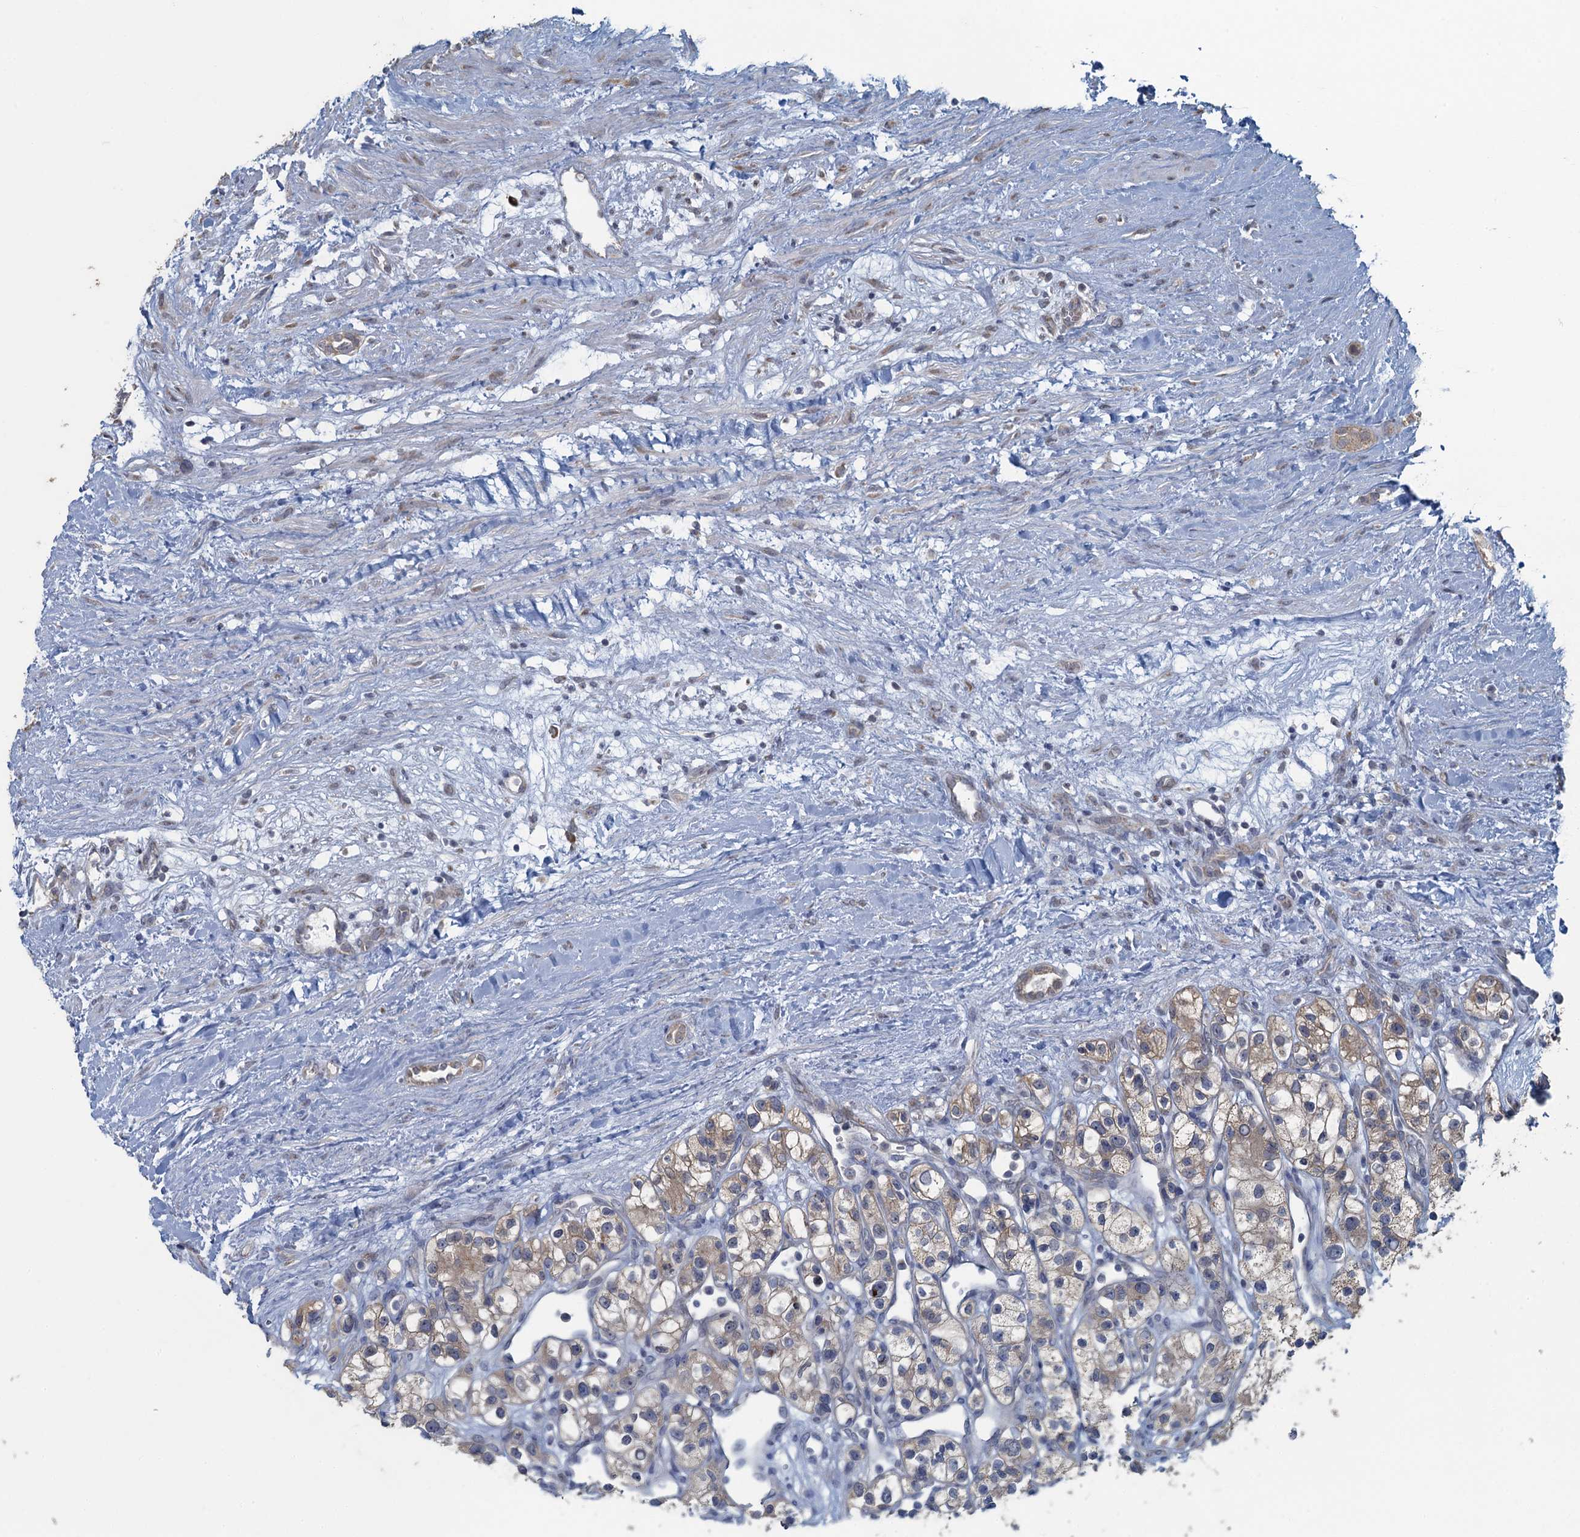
{"staining": {"intensity": "weak", "quantity": "25%-75%", "location": "cytoplasmic/membranous"}, "tissue": "renal cancer", "cell_type": "Tumor cells", "image_type": "cancer", "snomed": [{"axis": "morphology", "description": "Adenocarcinoma, NOS"}, {"axis": "topography", "description": "Kidney"}], "caption": "This image exhibits immunohistochemistry (IHC) staining of renal cancer (adenocarcinoma), with low weak cytoplasmic/membranous staining in about 25%-75% of tumor cells.", "gene": "TEX35", "patient": {"sex": "female", "age": 57}}